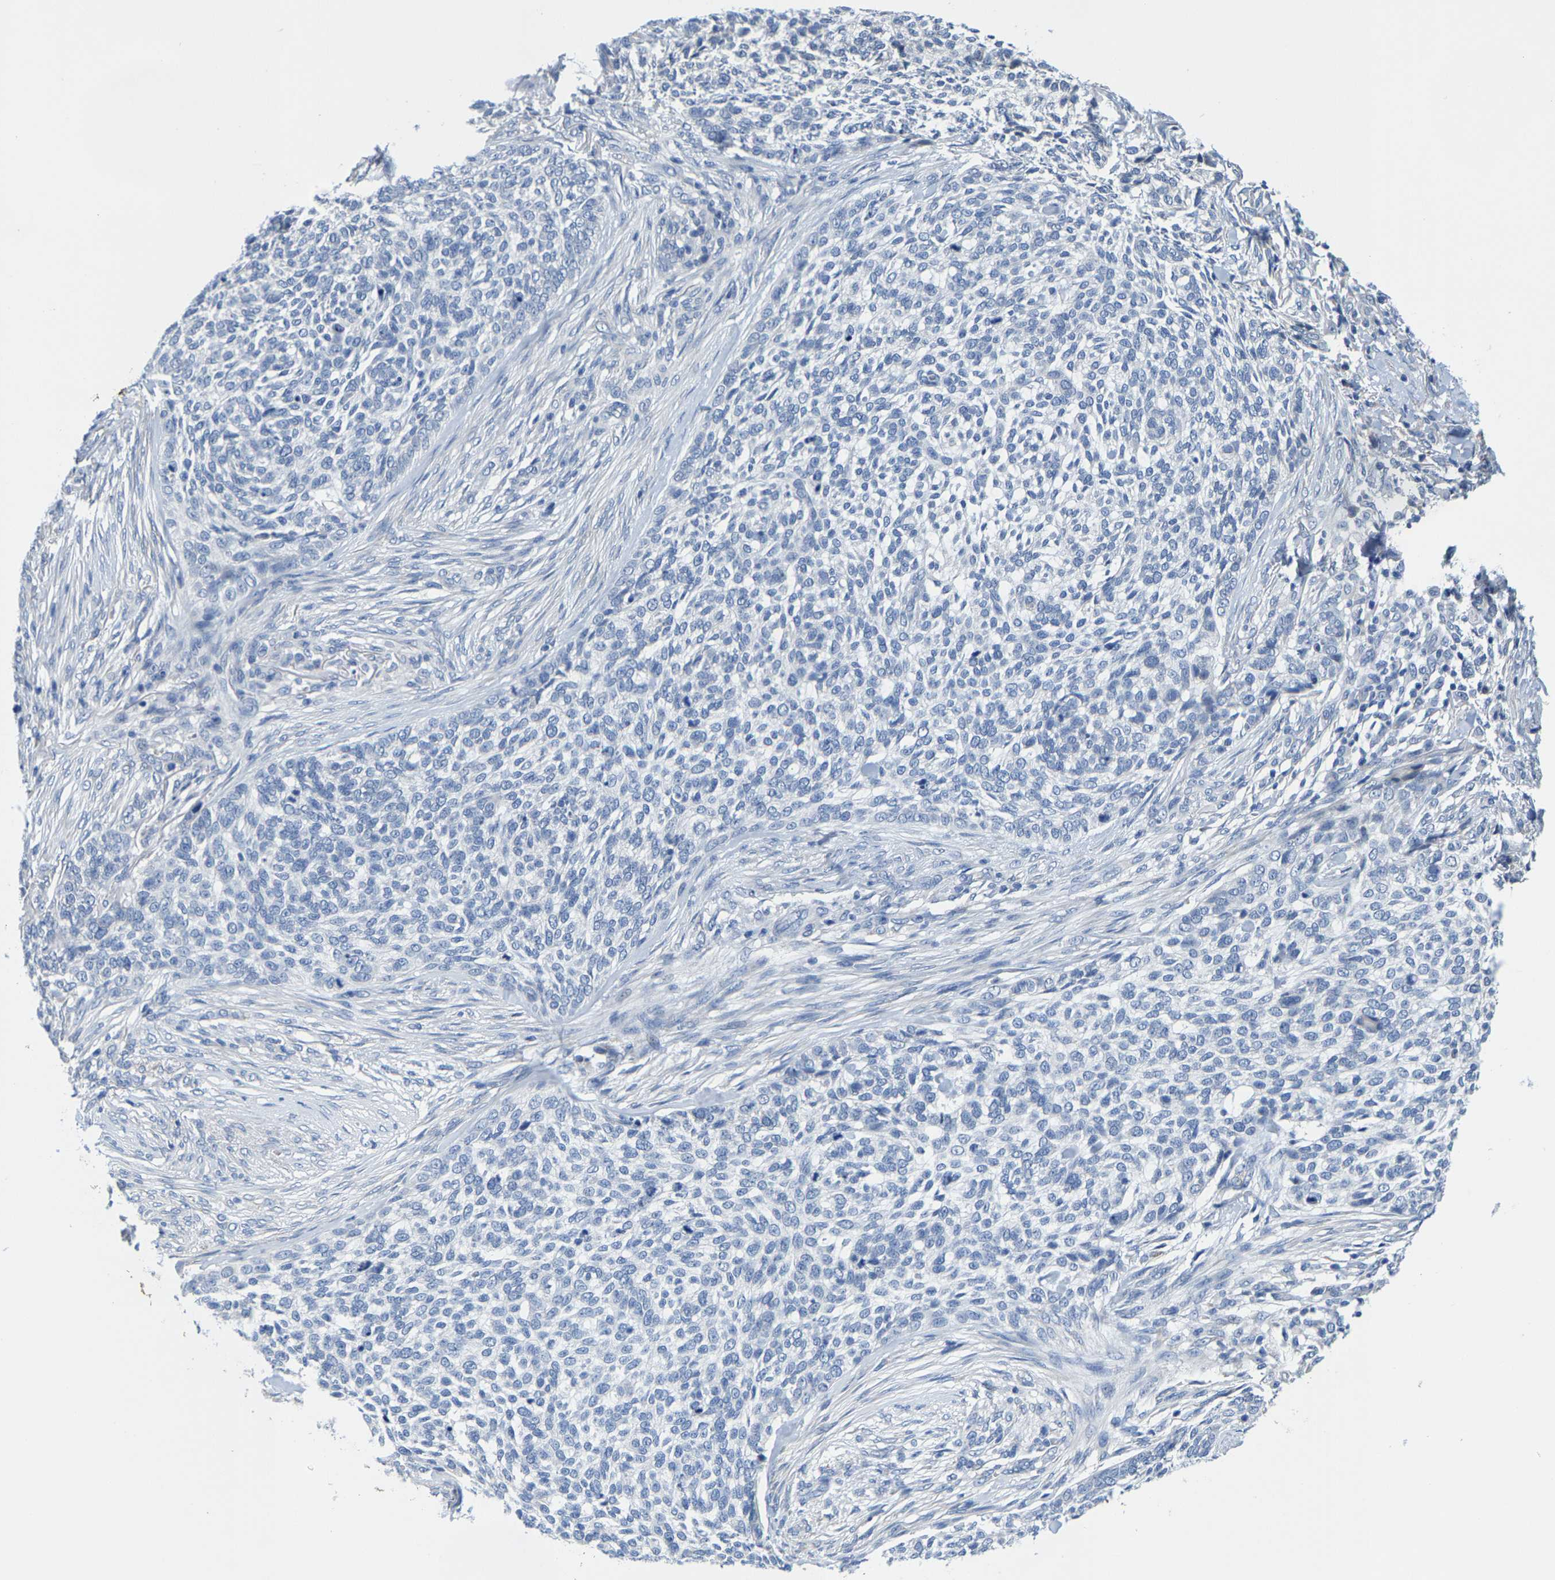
{"staining": {"intensity": "negative", "quantity": "none", "location": "none"}, "tissue": "skin cancer", "cell_type": "Tumor cells", "image_type": "cancer", "snomed": [{"axis": "morphology", "description": "Basal cell carcinoma"}, {"axis": "topography", "description": "Skin"}], "caption": "There is no significant staining in tumor cells of basal cell carcinoma (skin).", "gene": "KLHL1", "patient": {"sex": "female", "age": 64}}